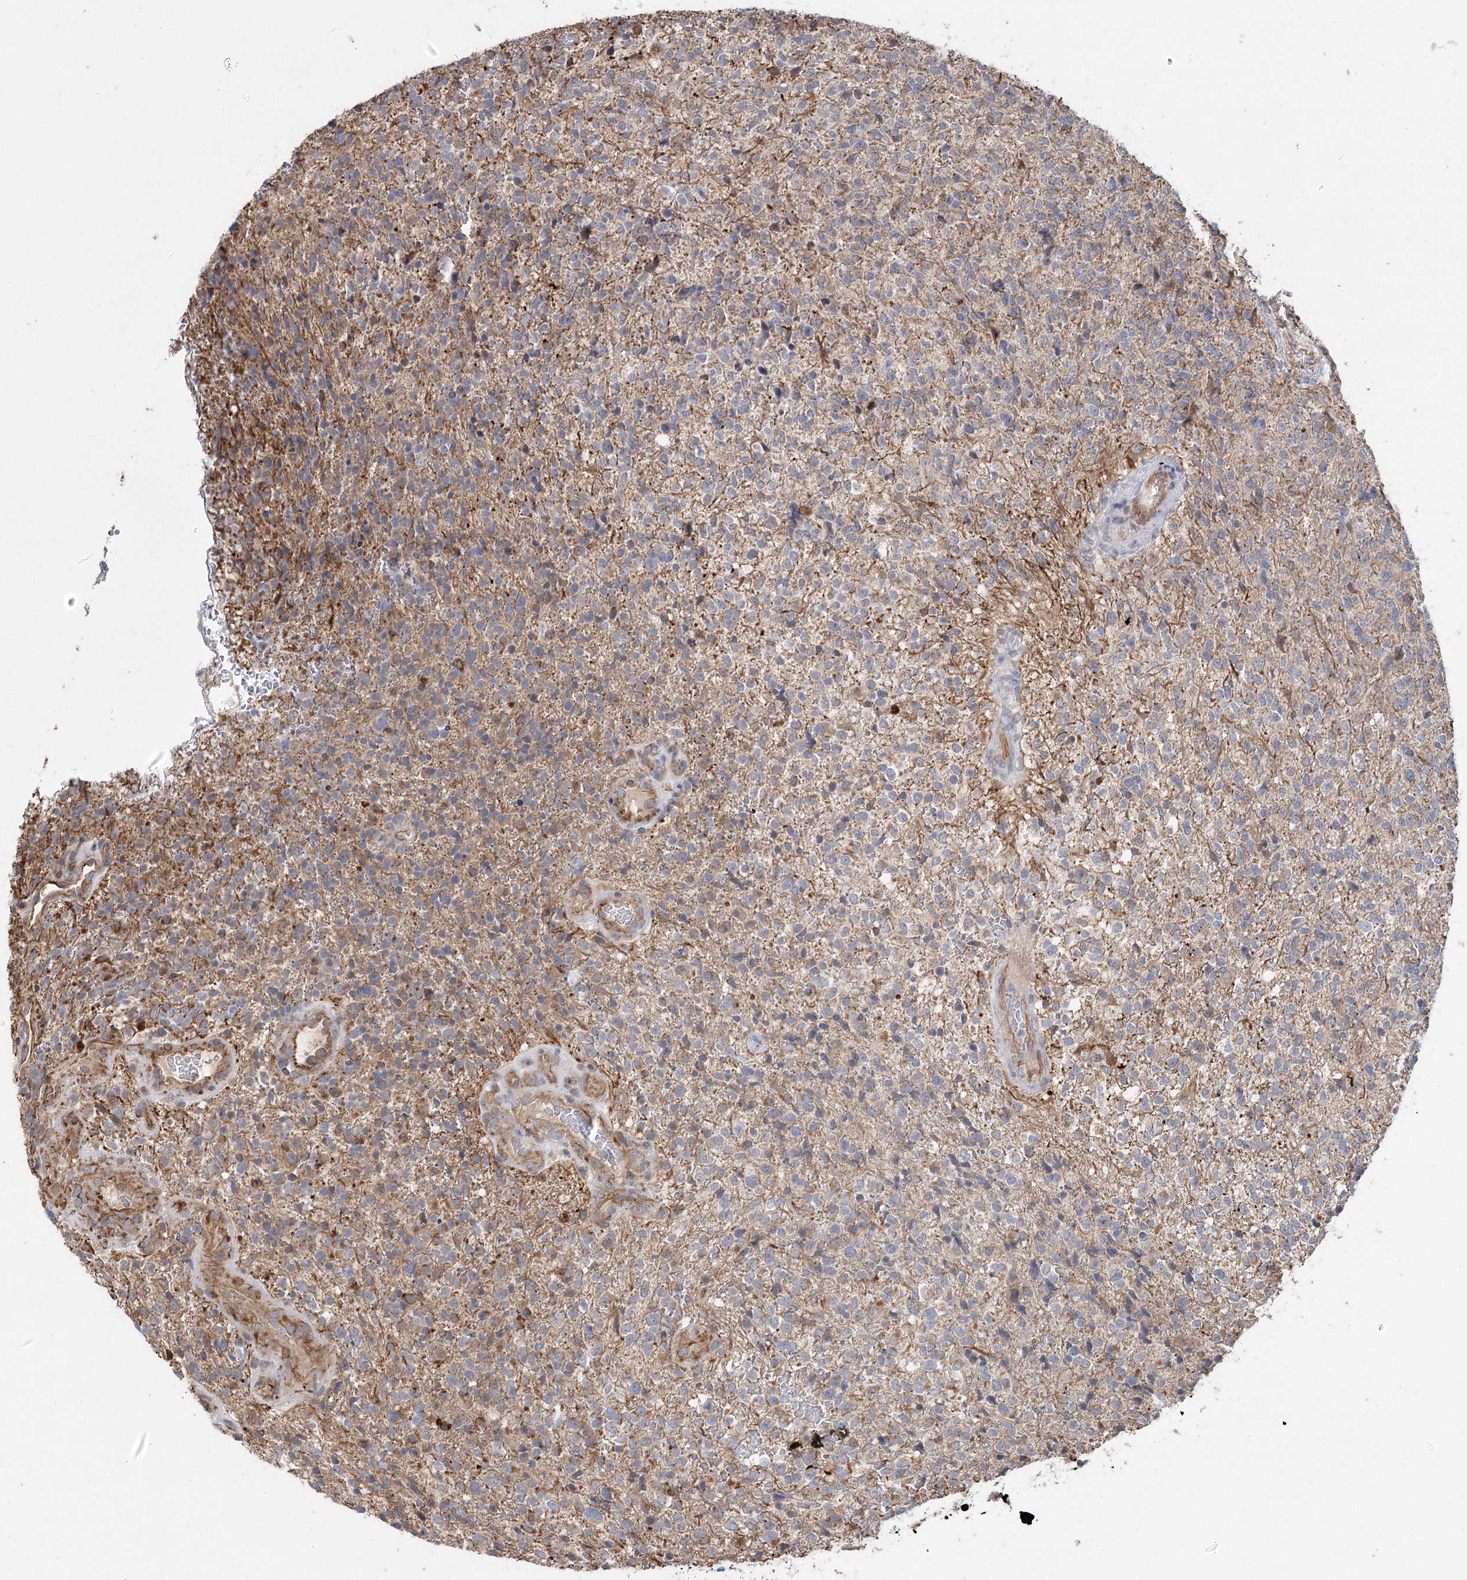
{"staining": {"intensity": "negative", "quantity": "none", "location": "none"}, "tissue": "glioma", "cell_type": "Tumor cells", "image_type": "cancer", "snomed": [{"axis": "morphology", "description": "Glioma, malignant, High grade"}, {"axis": "topography", "description": "Brain"}], "caption": "A histopathology image of glioma stained for a protein exhibits no brown staining in tumor cells. The staining is performed using DAB brown chromogen with nuclei counter-stained in using hematoxylin.", "gene": "RWDD4", "patient": {"sex": "male", "age": 56}}